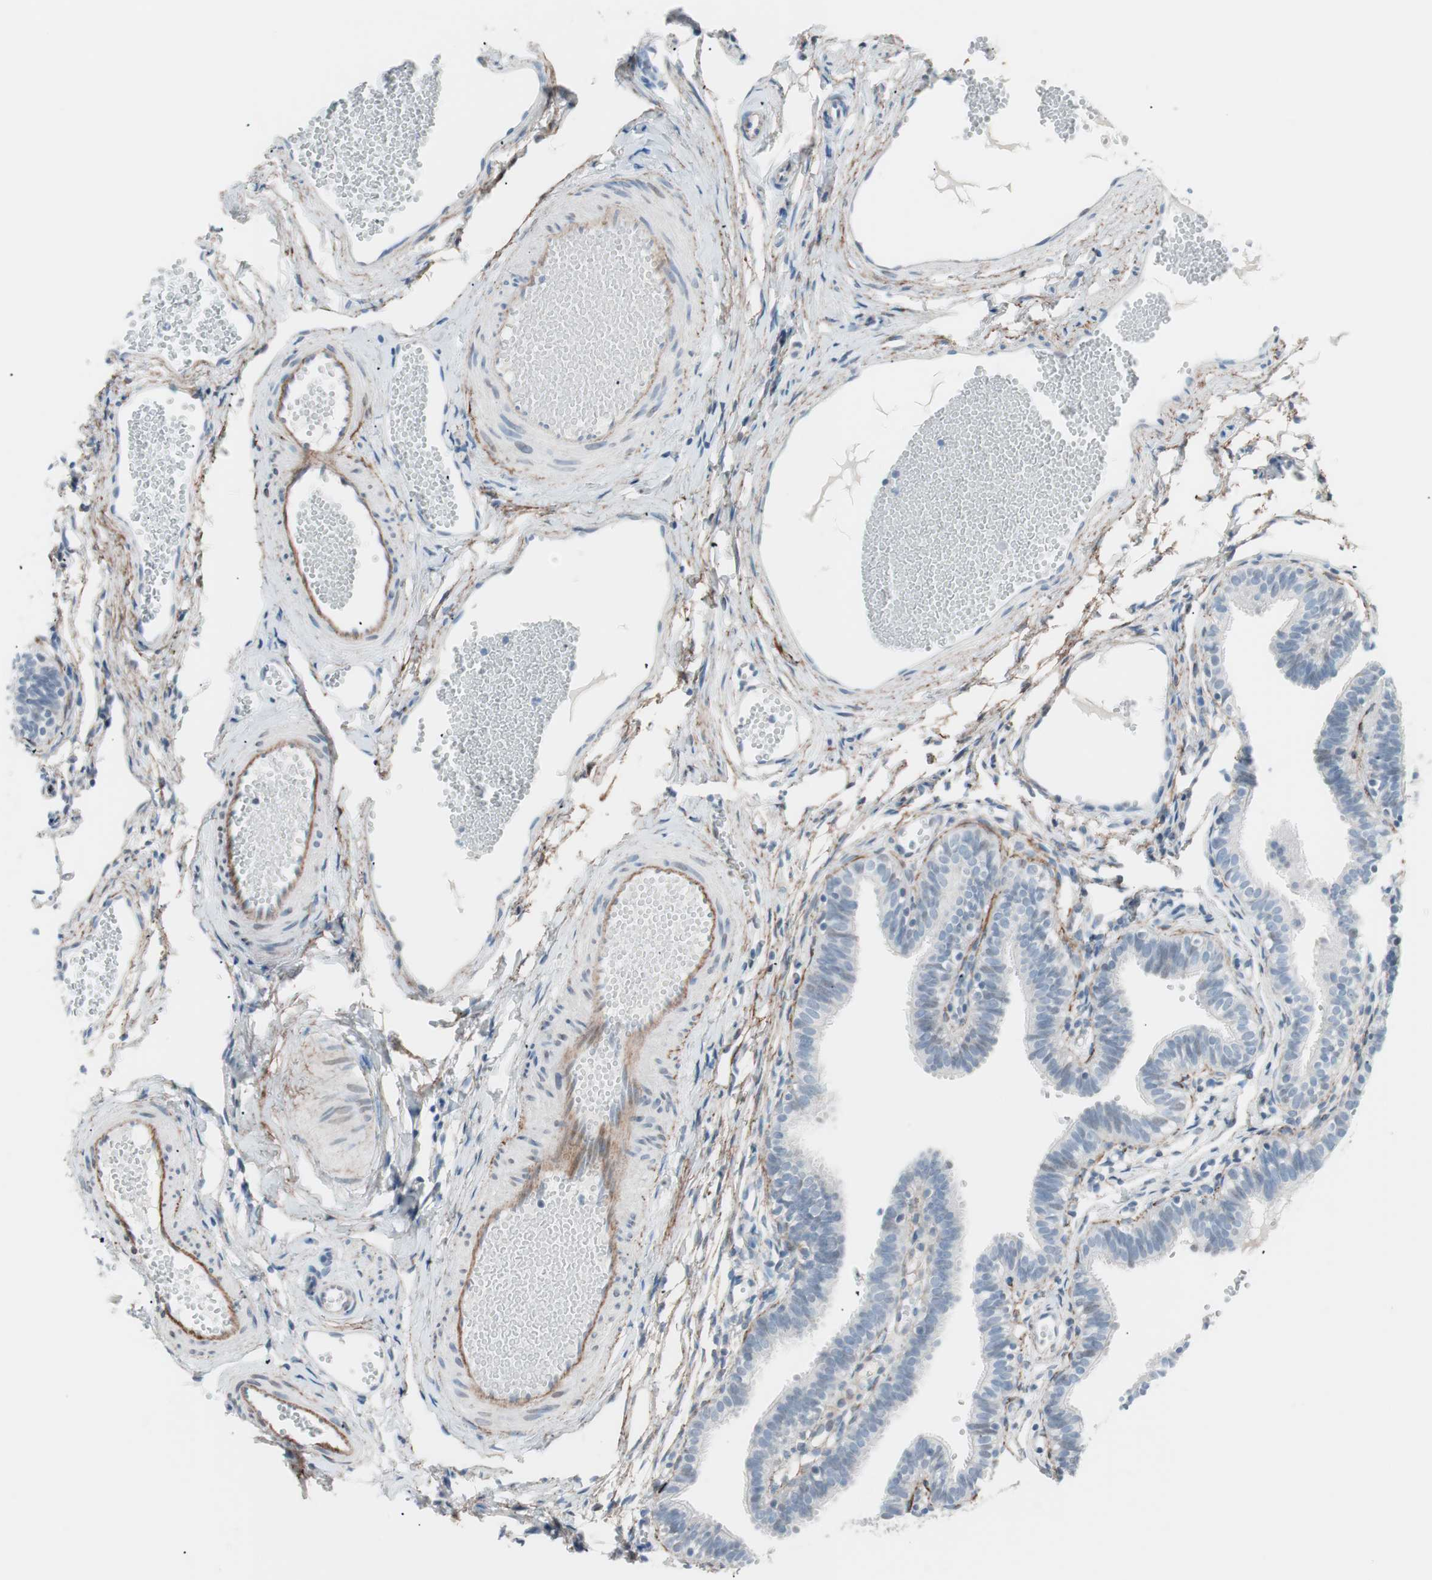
{"staining": {"intensity": "negative", "quantity": "none", "location": "none"}, "tissue": "fallopian tube", "cell_type": "Glandular cells", "image_type": "normal", "snomed": [{"axis": "morphology", "description": "Normal tissue, NOS"}, {"axis": "topography", "description": "Fallopian tube"}, {"axis": "topography", "description": "Placenta"}], "caption": "Human fallopian tube stained for a protein using IHC reveals no positivity in glandular cells.", "gene": "FOSL1", "patient": {"sex": "female", "age": 34}}